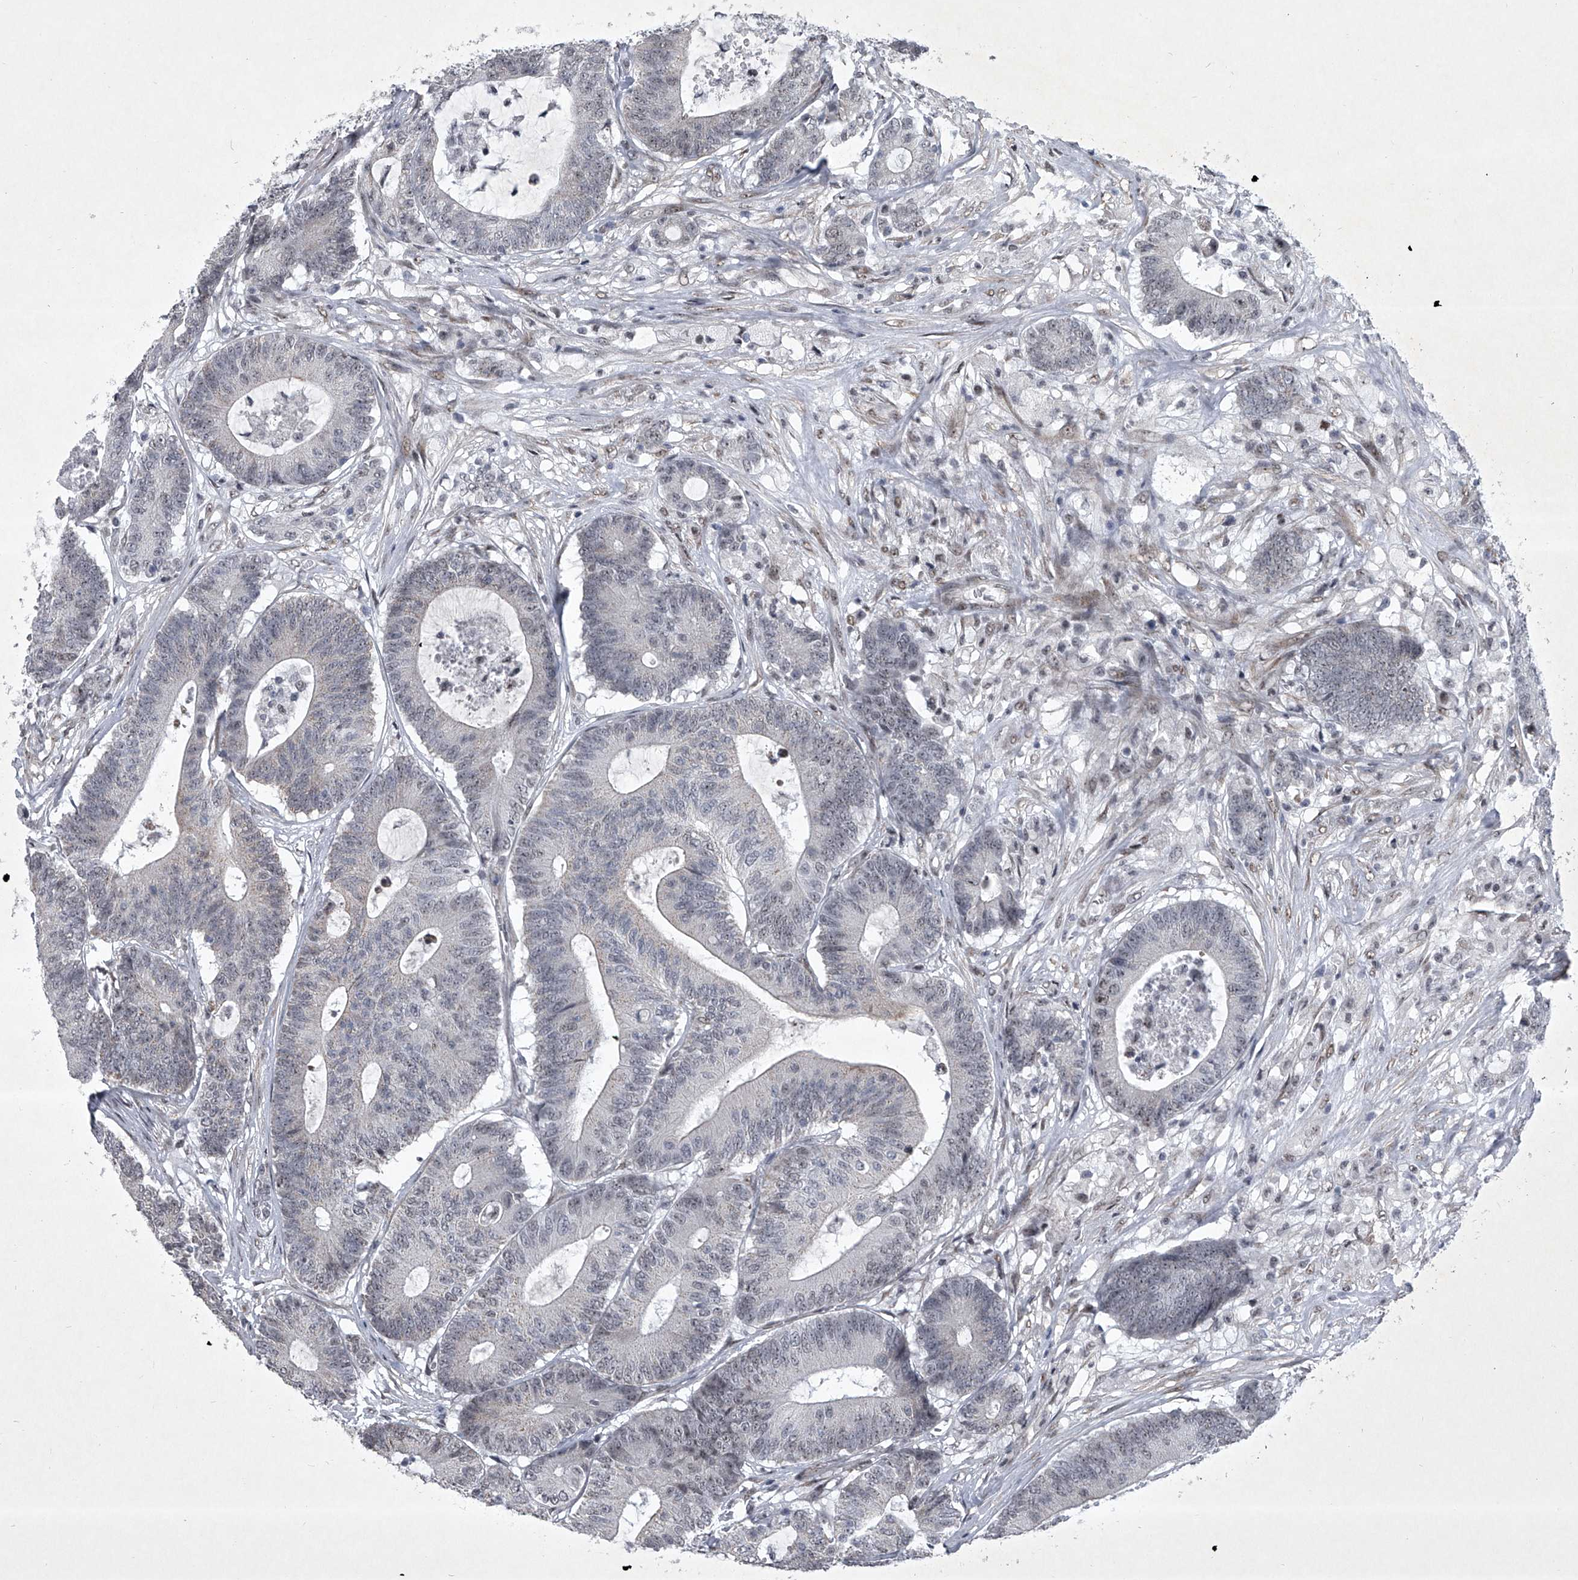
{"staining": {"intensity": "negative", "quantity": "none", "location": "none"}, "tissue": "colorectal cancer", "cell_type": "Tumor cells", "image_type": "cancer", "snomed": [{"axis": "morphology", "description": "Adenocarcinoma, NOS"}, {"axis": "topography", "description": "Colon"}], "caption": "Immunohistochemistry (IHC) micrograph of human colorectal cancer stained for a protein (brown), which demonstrates no positivity in tumor cells. (DAB immunohistochemistry (IHC), high magnification).", "gene": "MLLT1", "patient": {"sex": "female", "age": 84}}